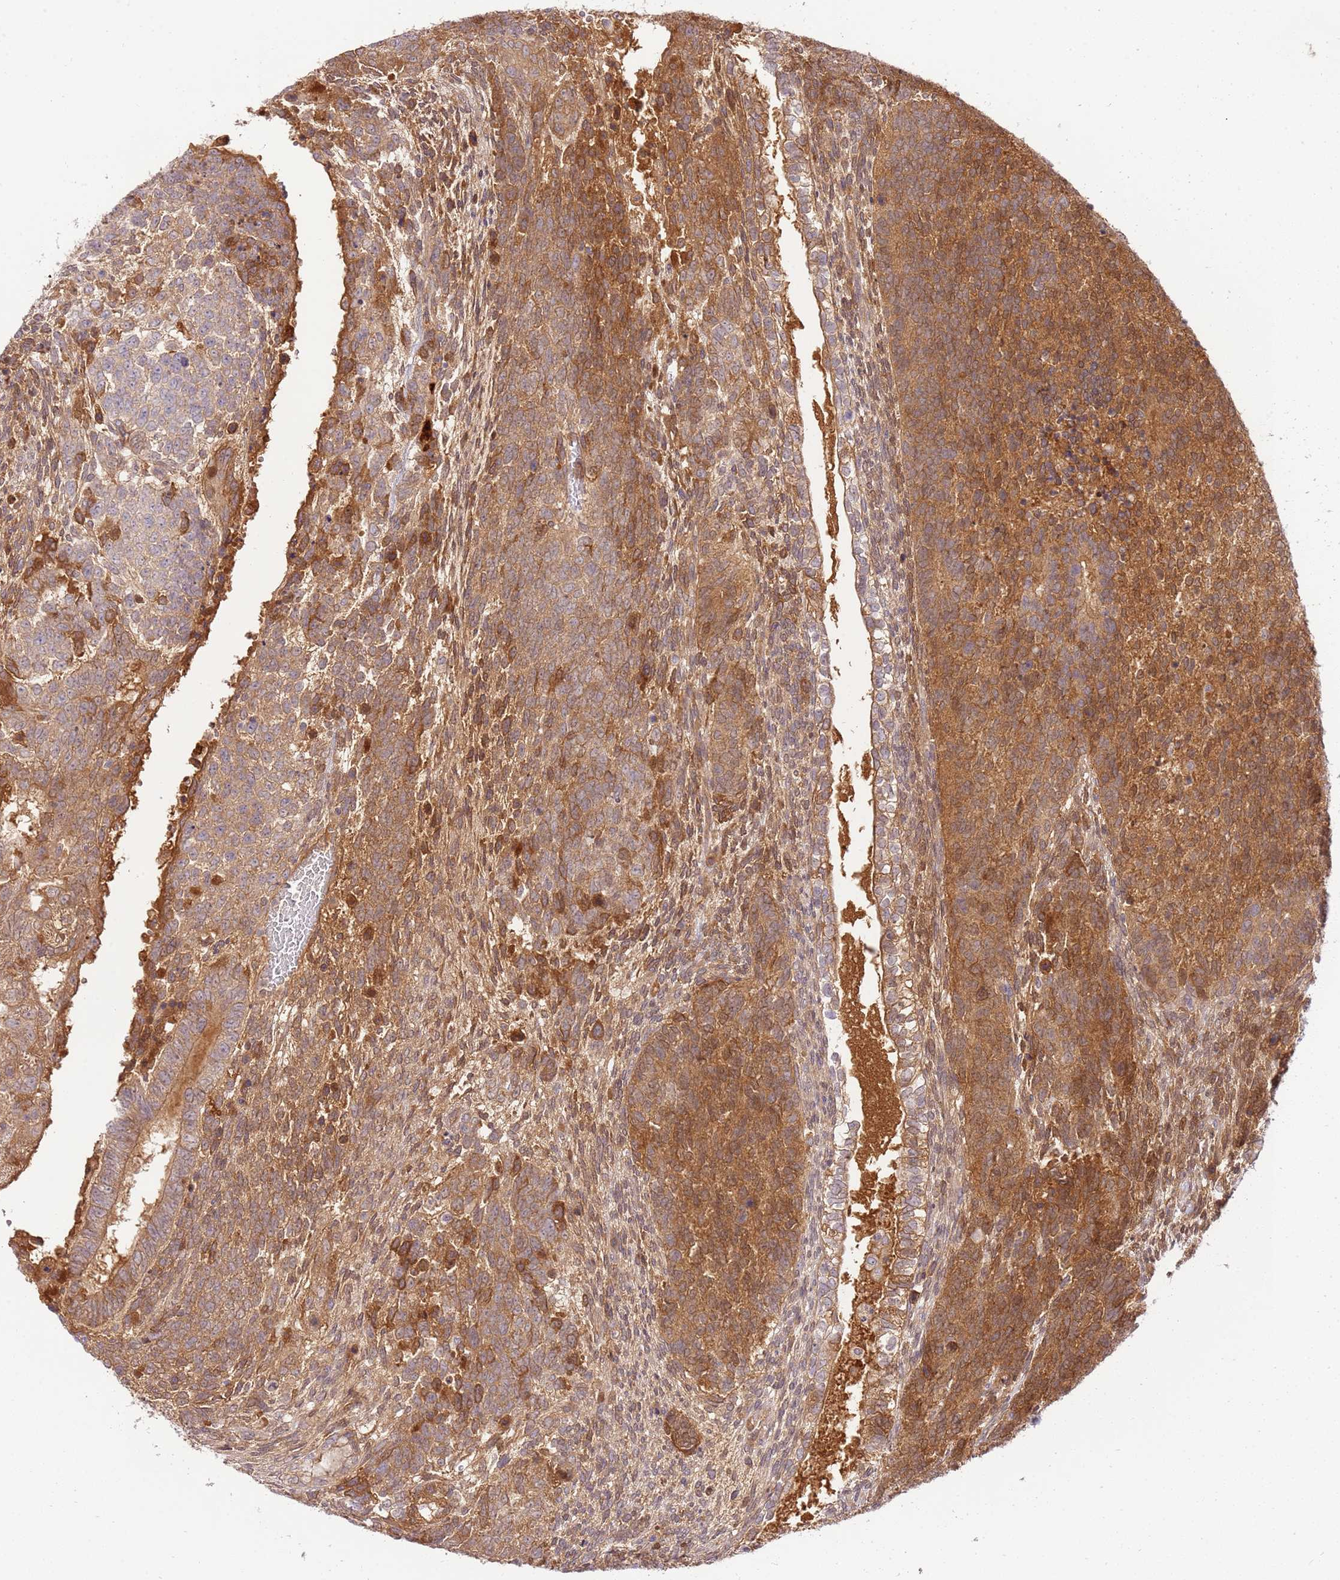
{"staining": {"intensity": "moderate", "quantity": ">75%", "location": "cytoplasmic/membranous"}, "tissue": "testis cancer", "cell_type": "Tumor cells", "image_type": "cancer", "snomed": [{"axis": "morphology", "description": "Carcinoma, Embryonal, NOS"}, {"axis": "topography", "description": "Testis"}], "caption": "A medium amount of moderate cytoplasmic/membranous expression is present in about >75% of tumor cells in testis cancer tissue.", "gene": "C8G", "patient": {"sex": "male", "age": 23}}